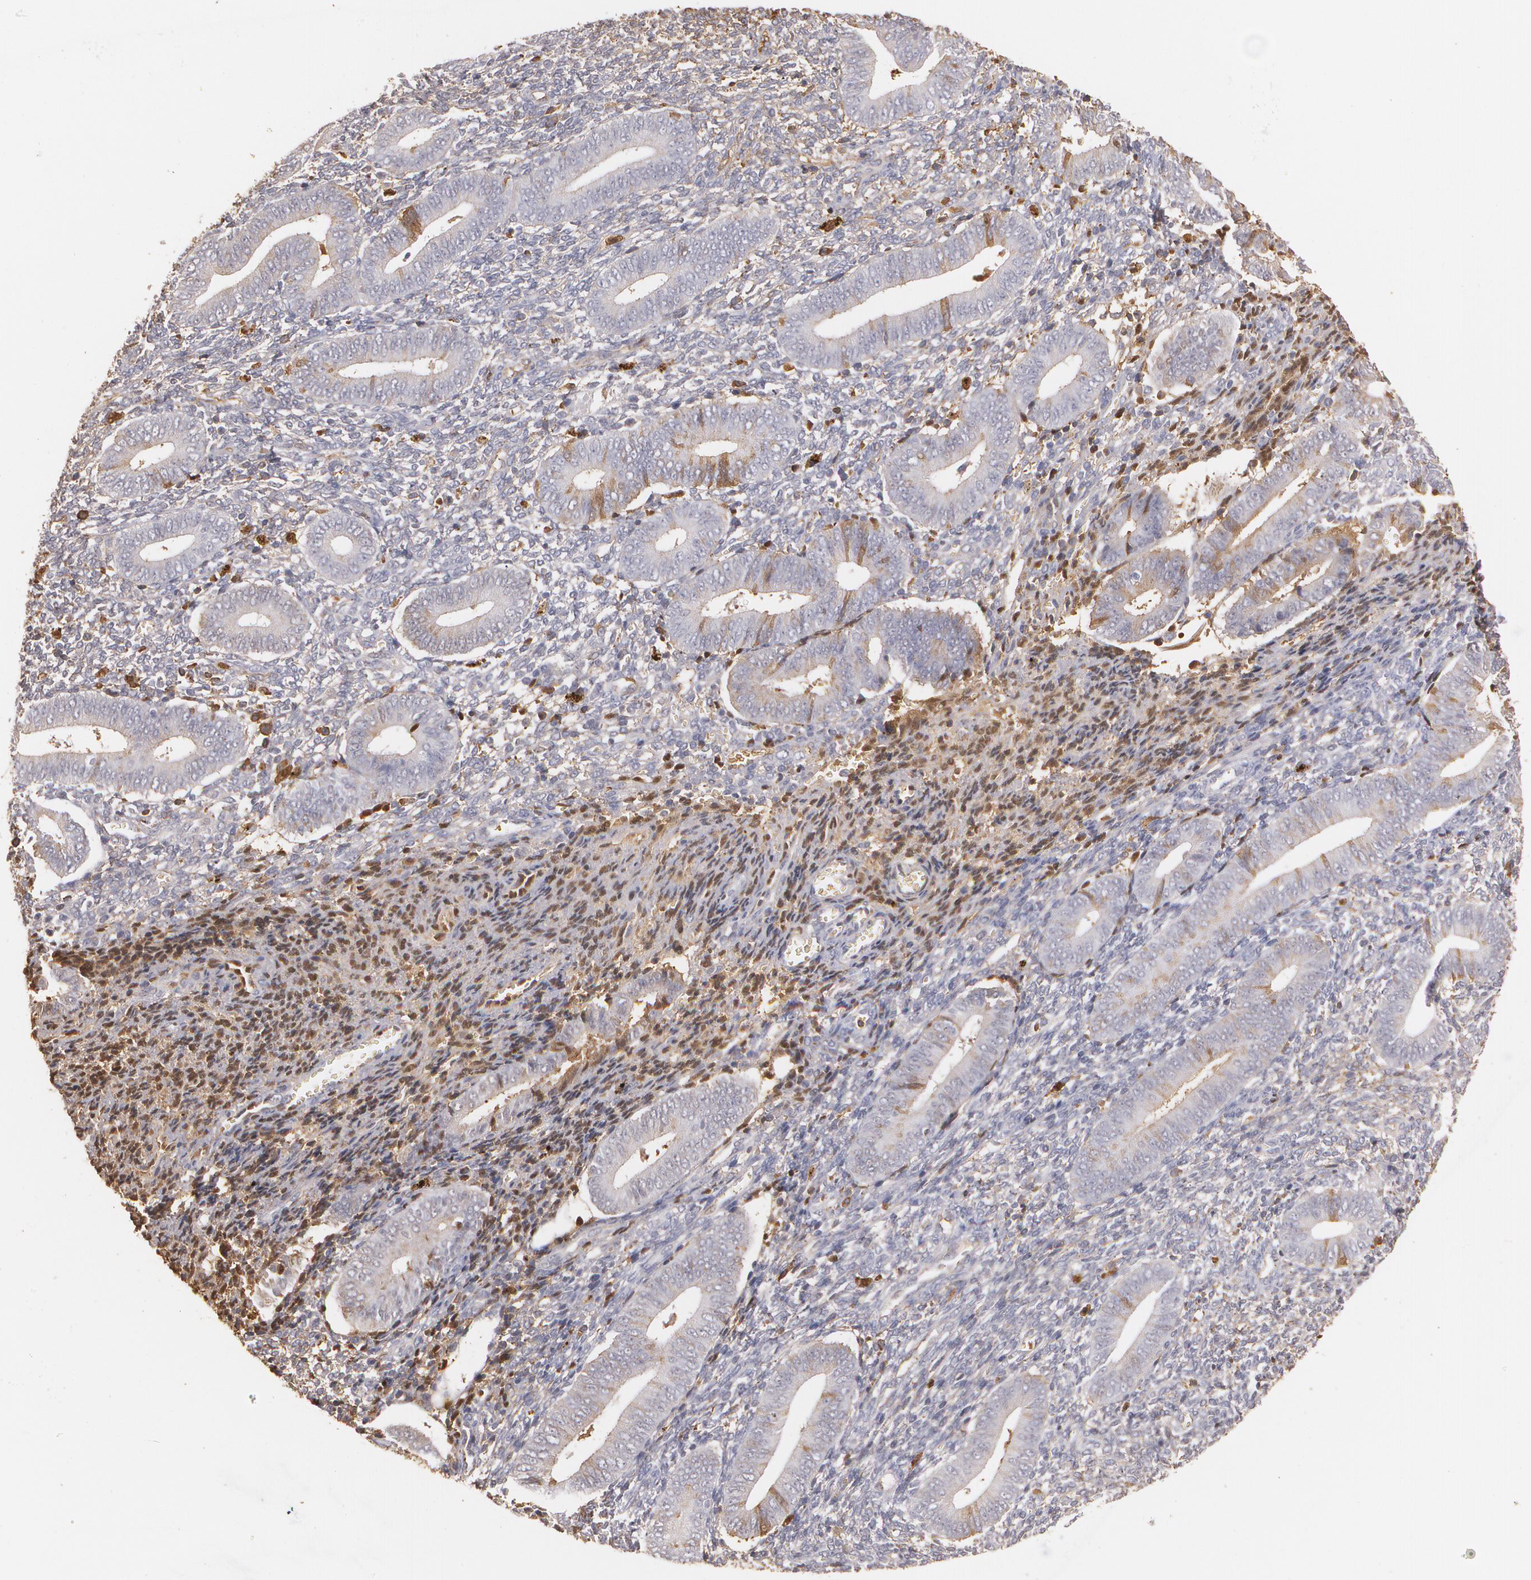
{"staining": {"intensity": "moderate", "quantity": "25%-75%", "location": "cytoplasmic/membranous"}, "tissue": "endometrium", "cell_type": "Cells in endometrial stroma", "image_type": "normal", "snomed": [{"axis": "morphology", "description": "Normal tissue, NOS"}, {"axis": "topography", "description": "Uterus"}, {"axis": "topography", "description": "Endometrium"}], "caption": "IHC photomicrograph of unremarkable endometrium stained for a protein (brown), which exhibits medium levels of moderate cytoplasmic/membranous staining in about 25%-75% of cells in endometrial stroma.", "gene": "PTS", "patient": {"sex": "female", "age": 33}}